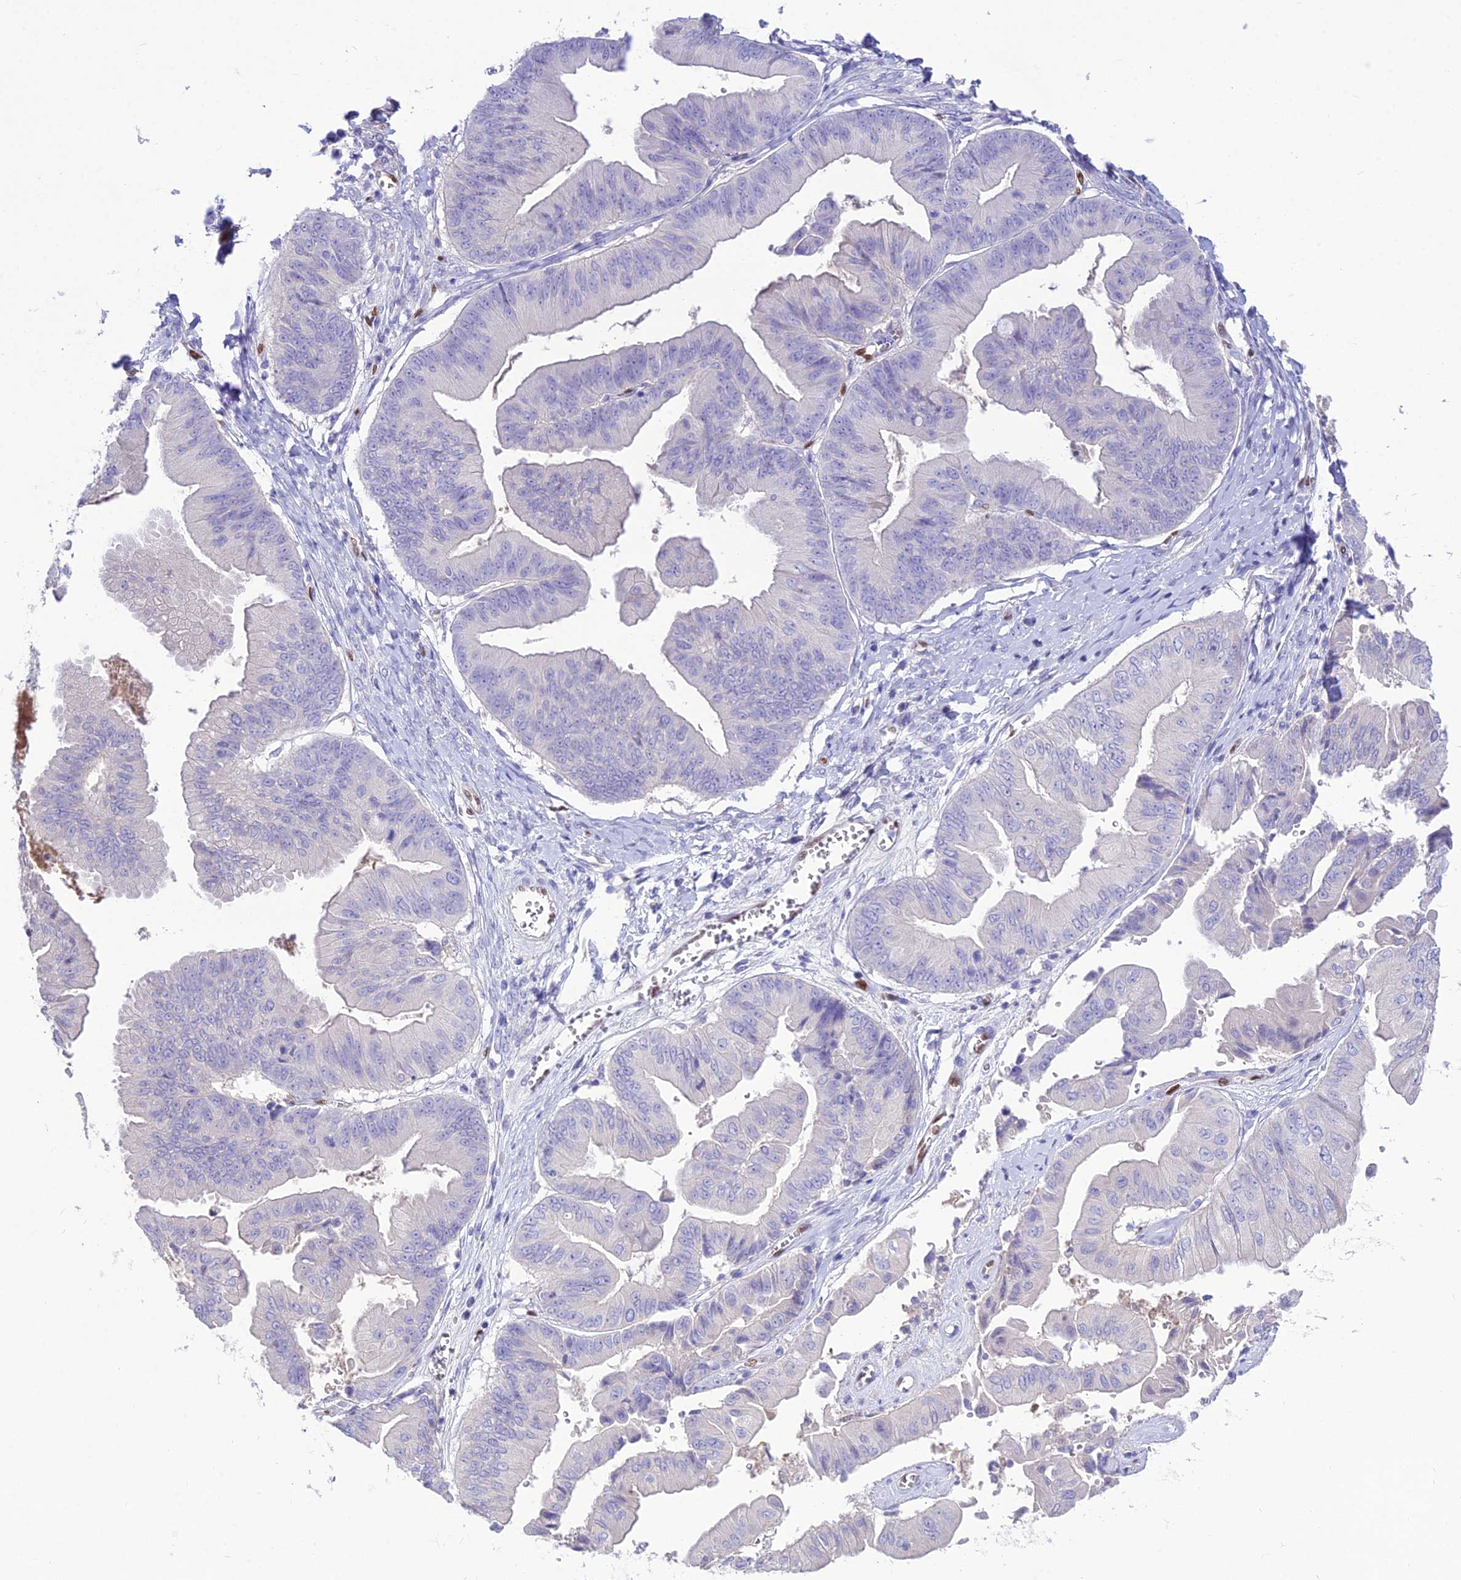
{"staining": {"intensity": "negative", "quantity": "none", "location": "none"}, "tissue": "ovarian cancer", "cell_type": "Tumor cells", "image_type": "cancer", "snomed": [{"axis": "morphology", "description": "Cystadenocarcinoma, mucinous, NOS"}, {"axis": "topography", "description": "Ovary"}], "caption": "Photomicrograph shows no significant protein expression in tumor cells of ovarian cancer (mucinous cystadenocarcinoma). (IHC, brightfield microscopy, high magnification).", "gene": "NOVA2", "patient": {"sex": "female", "age": 61}}